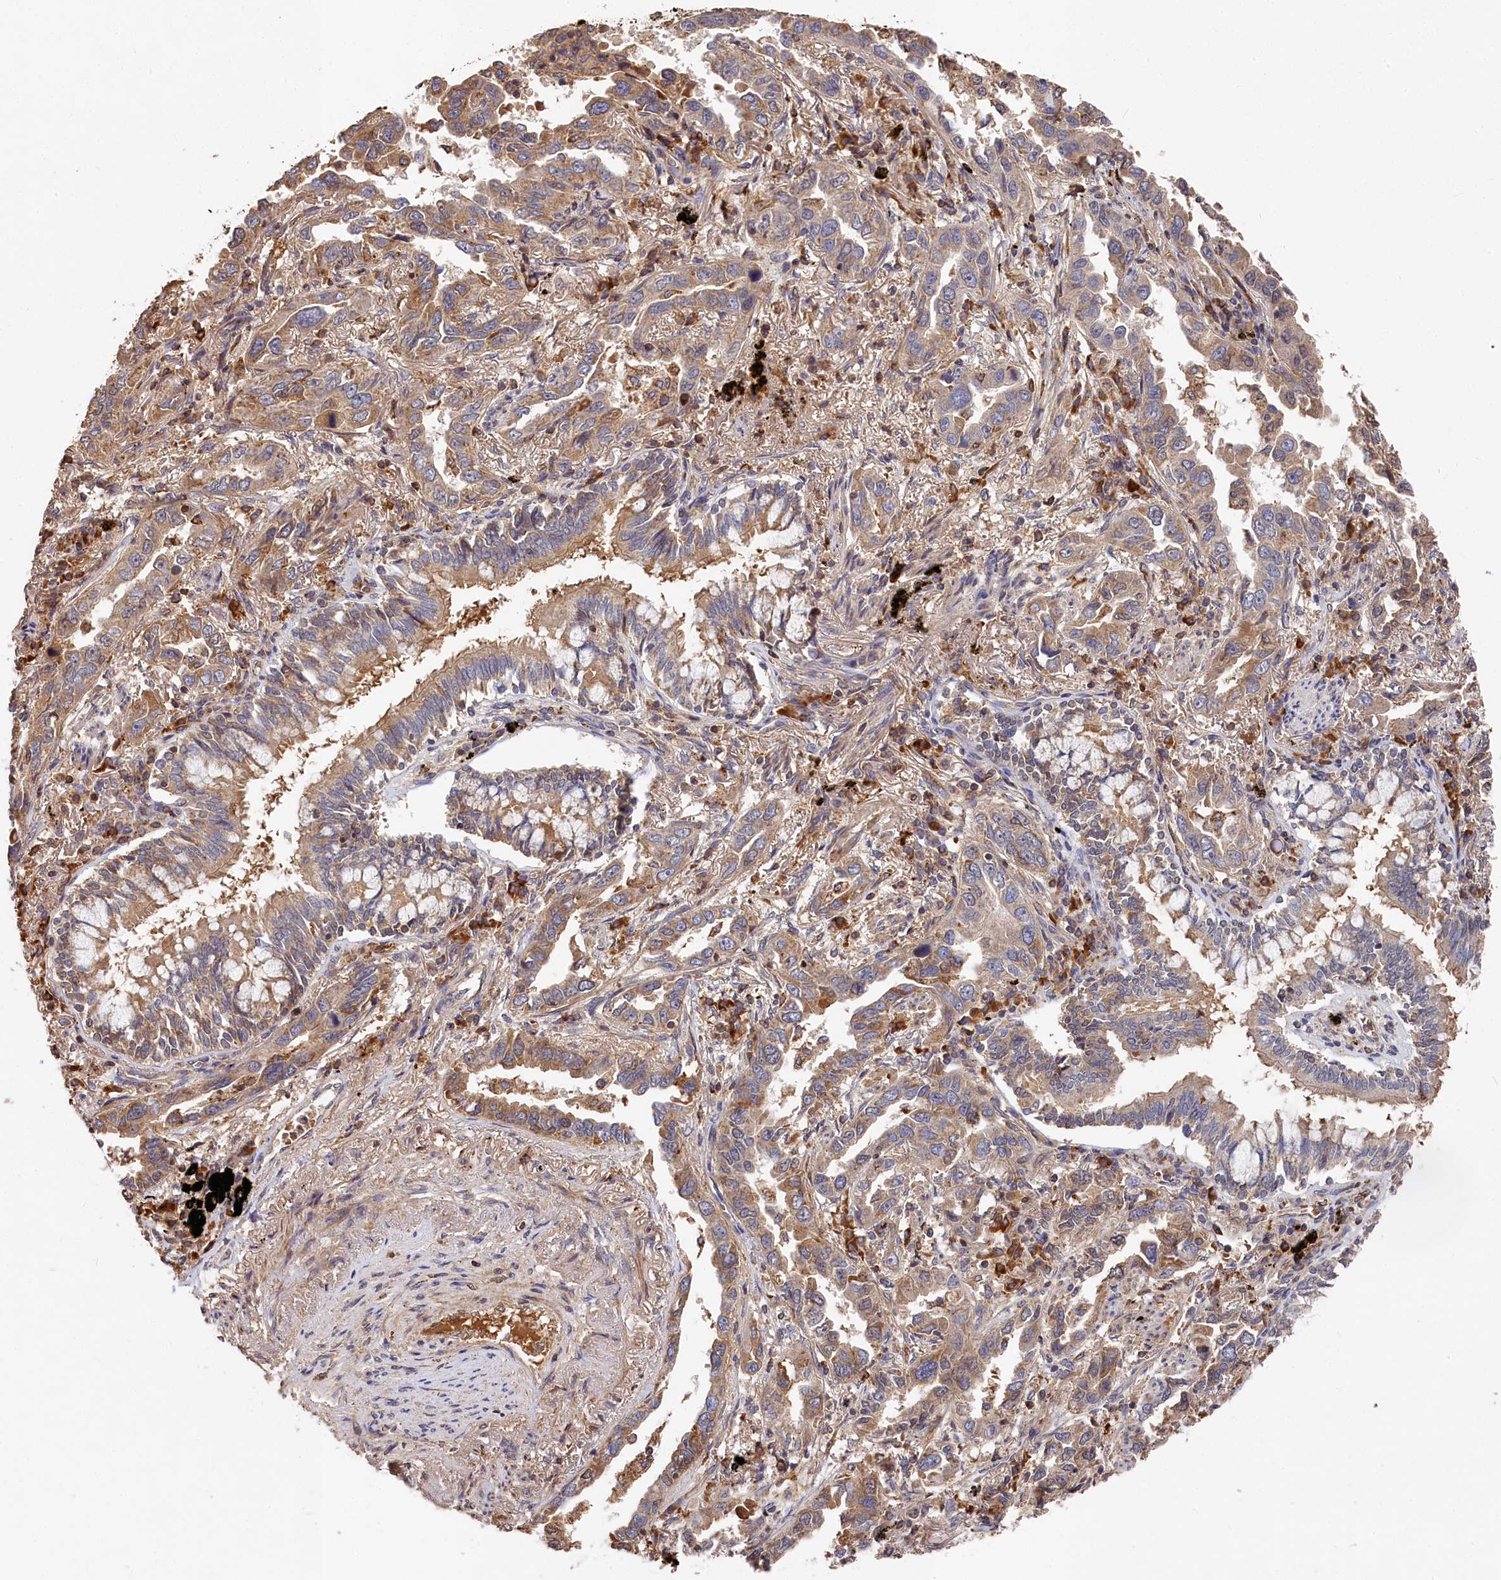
{"staining": {"intensity": "moderate", "quantity": "25%-75%", "location": "cytoplasmic/membranous"}, "tissue": "lung cancer", "cell_type": "Tumor cells", "image_type": "cancer", "snomed": [{"axis": "morphology", "description": "Adenocarcinoma, NOS"}, {"axis": "topography", "description": "Lung"}], "caption": "The histopathology image exhibits staining of adenocarcinoma (lung), revealing moderate cytoplasmic/membranous protein positivity (brown color) within tumor cells.", "gene": "DHRS11", "patient": {"sex": "male", "age": 67}}